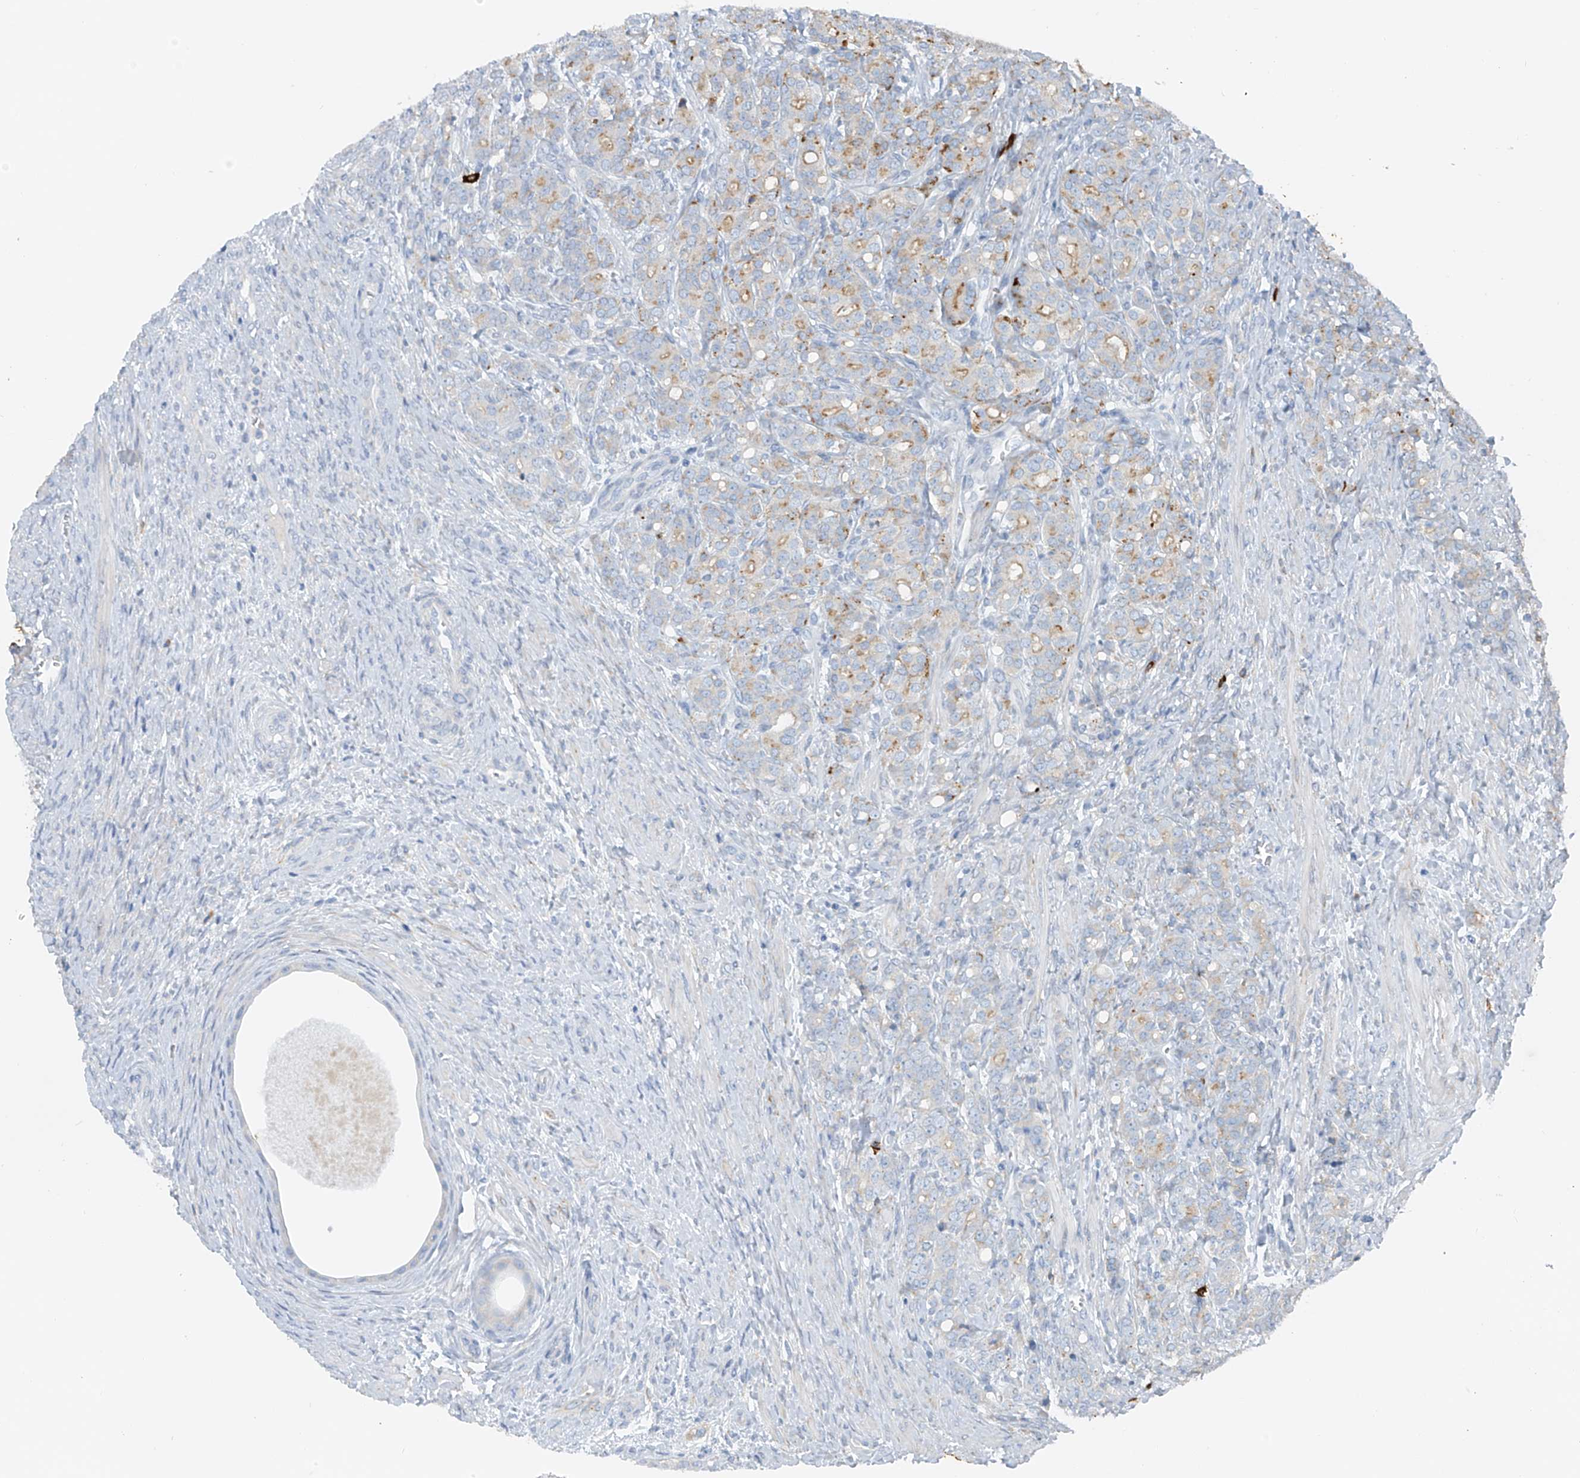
{"staining": {"intensity": "moderate", "quantity": "25%-75%", "location": "cytoplasmic/membranous"}, "tissue": "prostate cancer", "cell_type": "Tumor cells", "image_type": "cancer", "snomed": [{"axis": "morphology", "description": "Adenocarcinoma, High grade"}, {"axis": "topography", "description": "Prostate"}], "caption": "IHC staining of prostate cancer (adenocarcinoma (high-grade)), which shows medium levels of moderate cytoplasmic/membranous expression in approximately 25%-75% of tumor cells indicating moderate cytoplasmic/membranous protein staining. The staining was performed using DAB (brown) for protein detection and nuclei were counterstained in hematoxylin (blue).", "gene": "POMGNT2", "patient": {"sex": "male", "age": 62}}